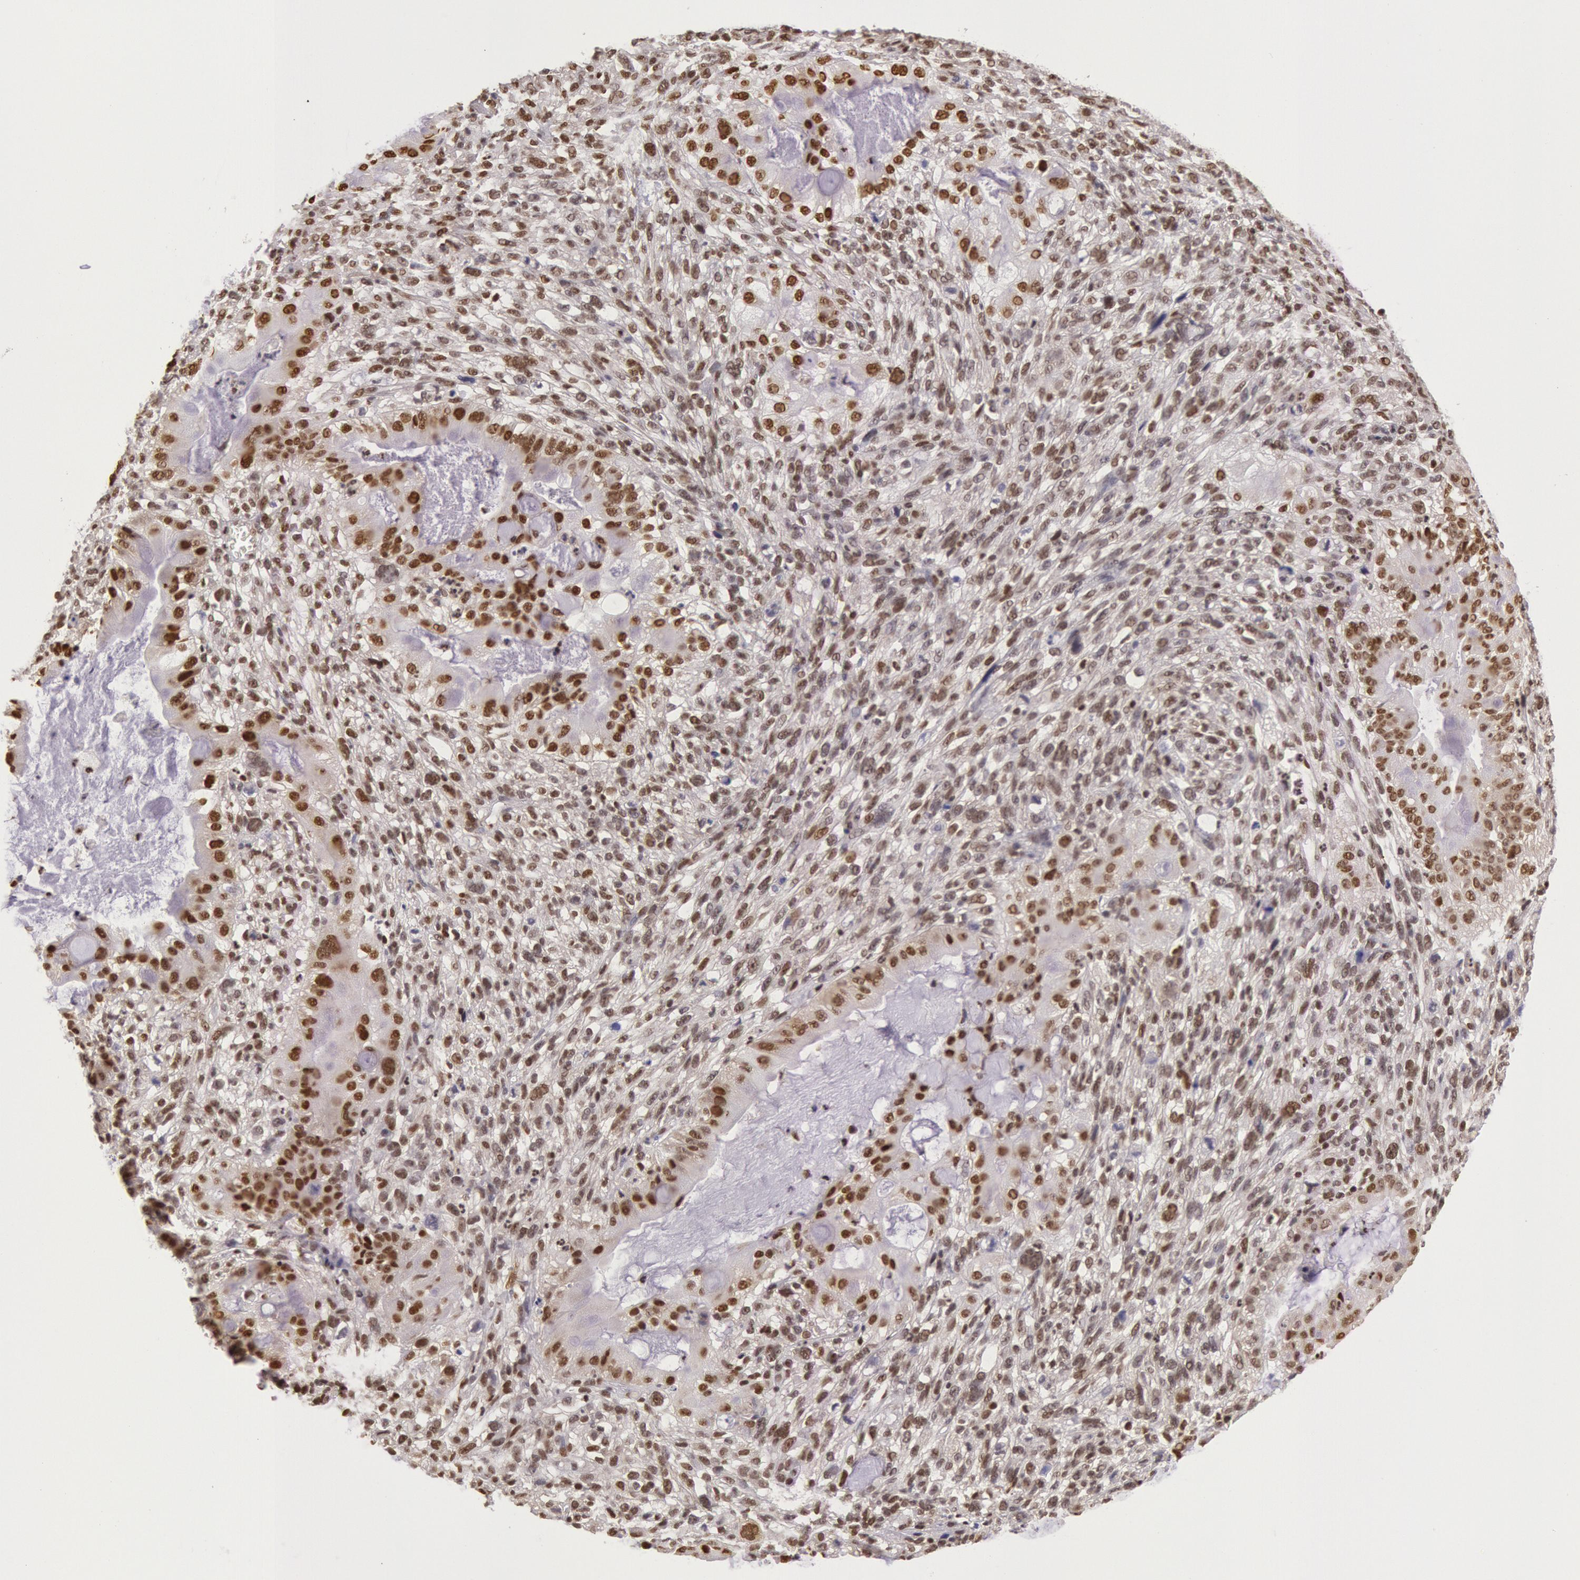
{"staining": {"intensity": "strong", "quantity": ">75%", "location": "nuclear"}, "tissue": "cervical cancer", "cell_type": "Tumor cells", "image_type": "cancer", "snomed": [{"axis": "morphology", "description": "Adenocarcinoma, NOS"}, {"axis": "topography", "description": "Cervix"}], "caption": "This is a histology image of immunohistochemistry (IHC) staining of adenocarcinoma (cervical), which shows strong positivity in the nuclear of tumor cells.", "gene": "ESS2", "patient": {"sex": "female", "age": 41}}